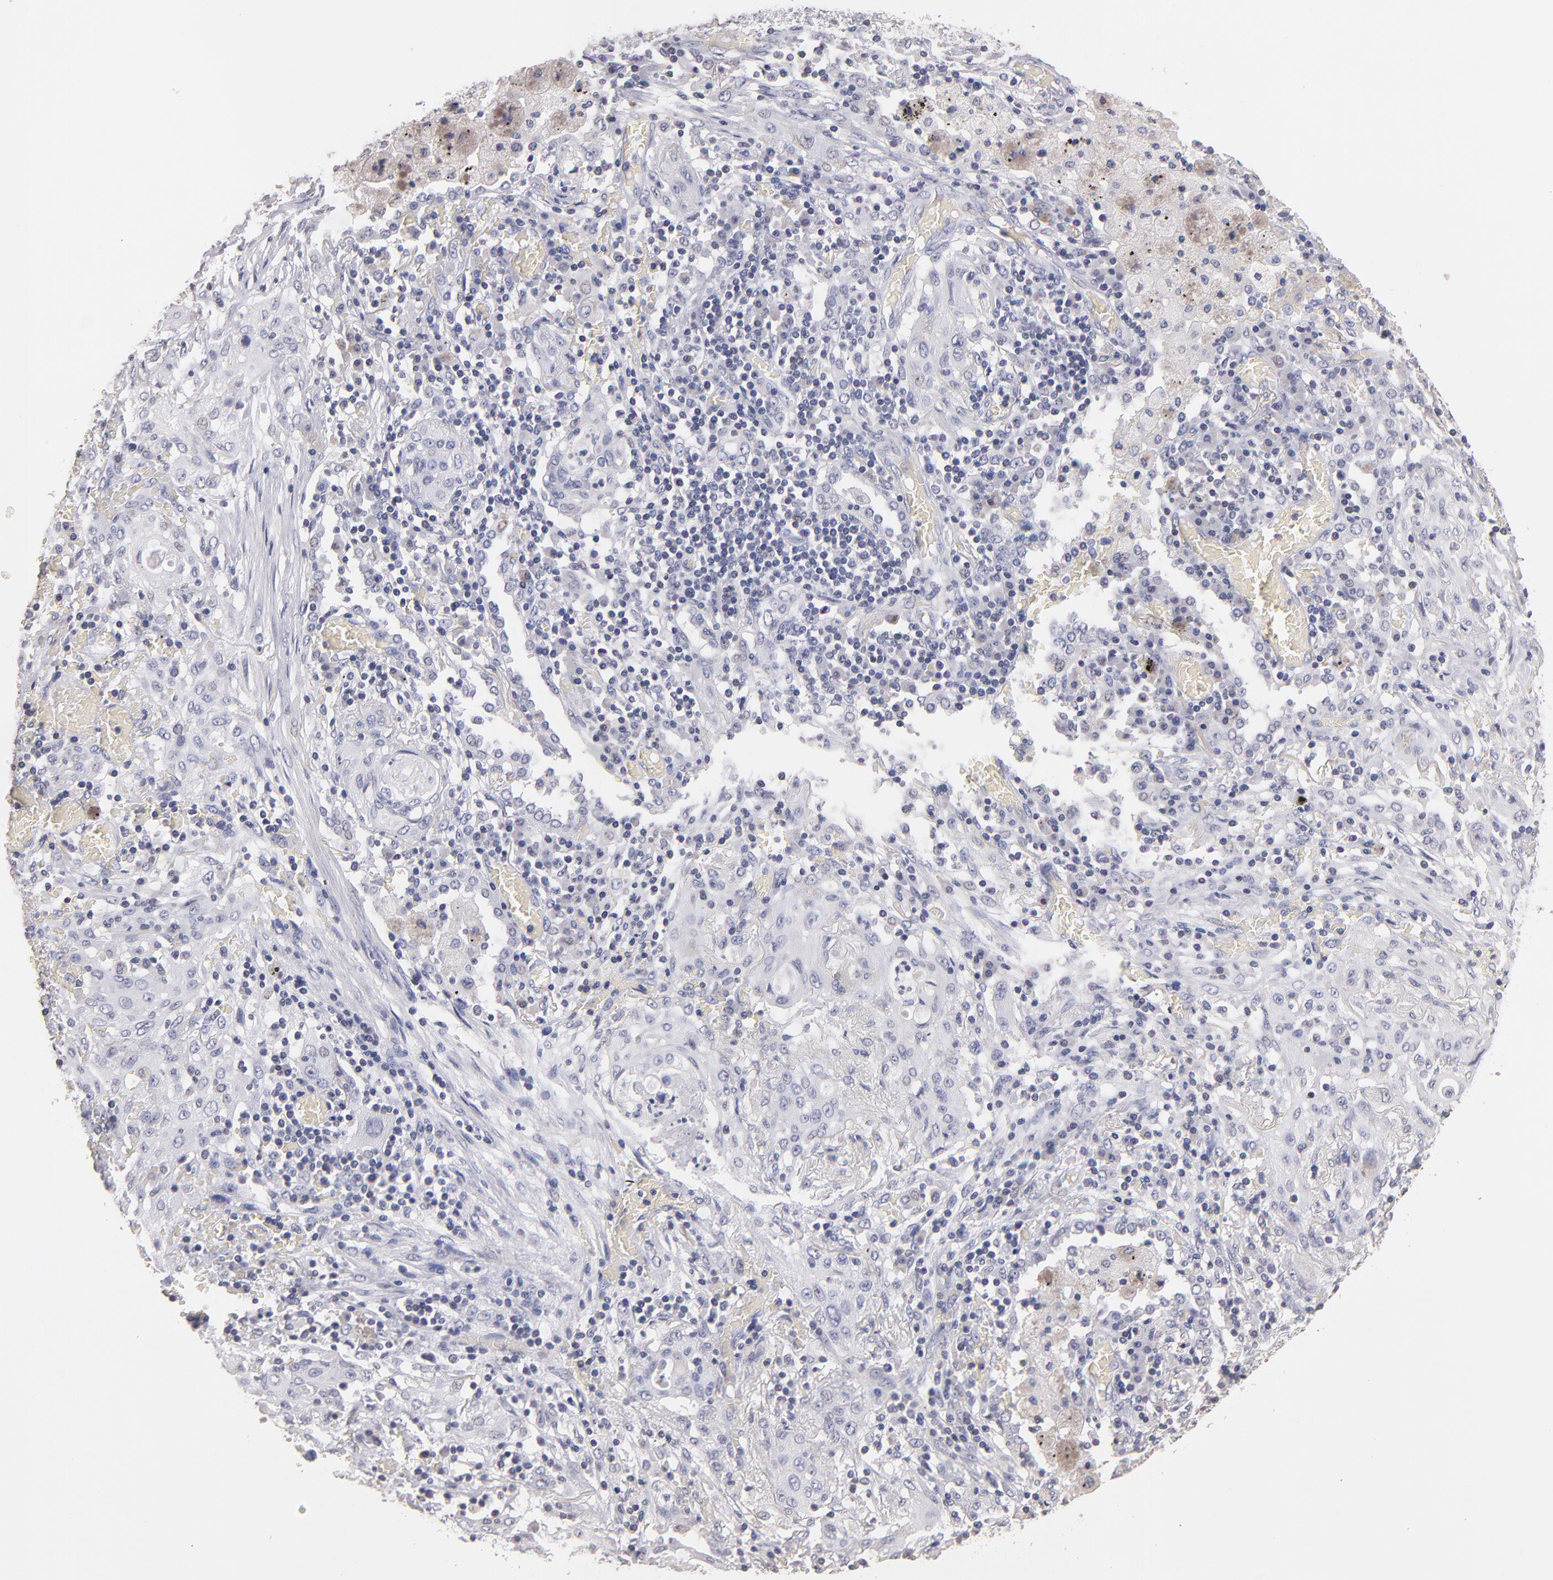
{"staining": {"intensity": "negative", "quantity": "none", "location": "none"}, "tissue": "lung cancer", "cell_type": "Tumor cells", "image_type": "cancer", "snomed": [{"axis": "morphology", "description": "Squamous cell carcinoma, NOS"}, {"axis": "topography", "description": "Lung"}], "caption": "This image is of lung cancer (squamous cell carcinoma) stained with IHC to label a protein in brown with the nuclei are counter-stained blue. There is no positivity in tumor cells.", "gene": "SOX10", "patient": {"sex": "female", "age": 47}}